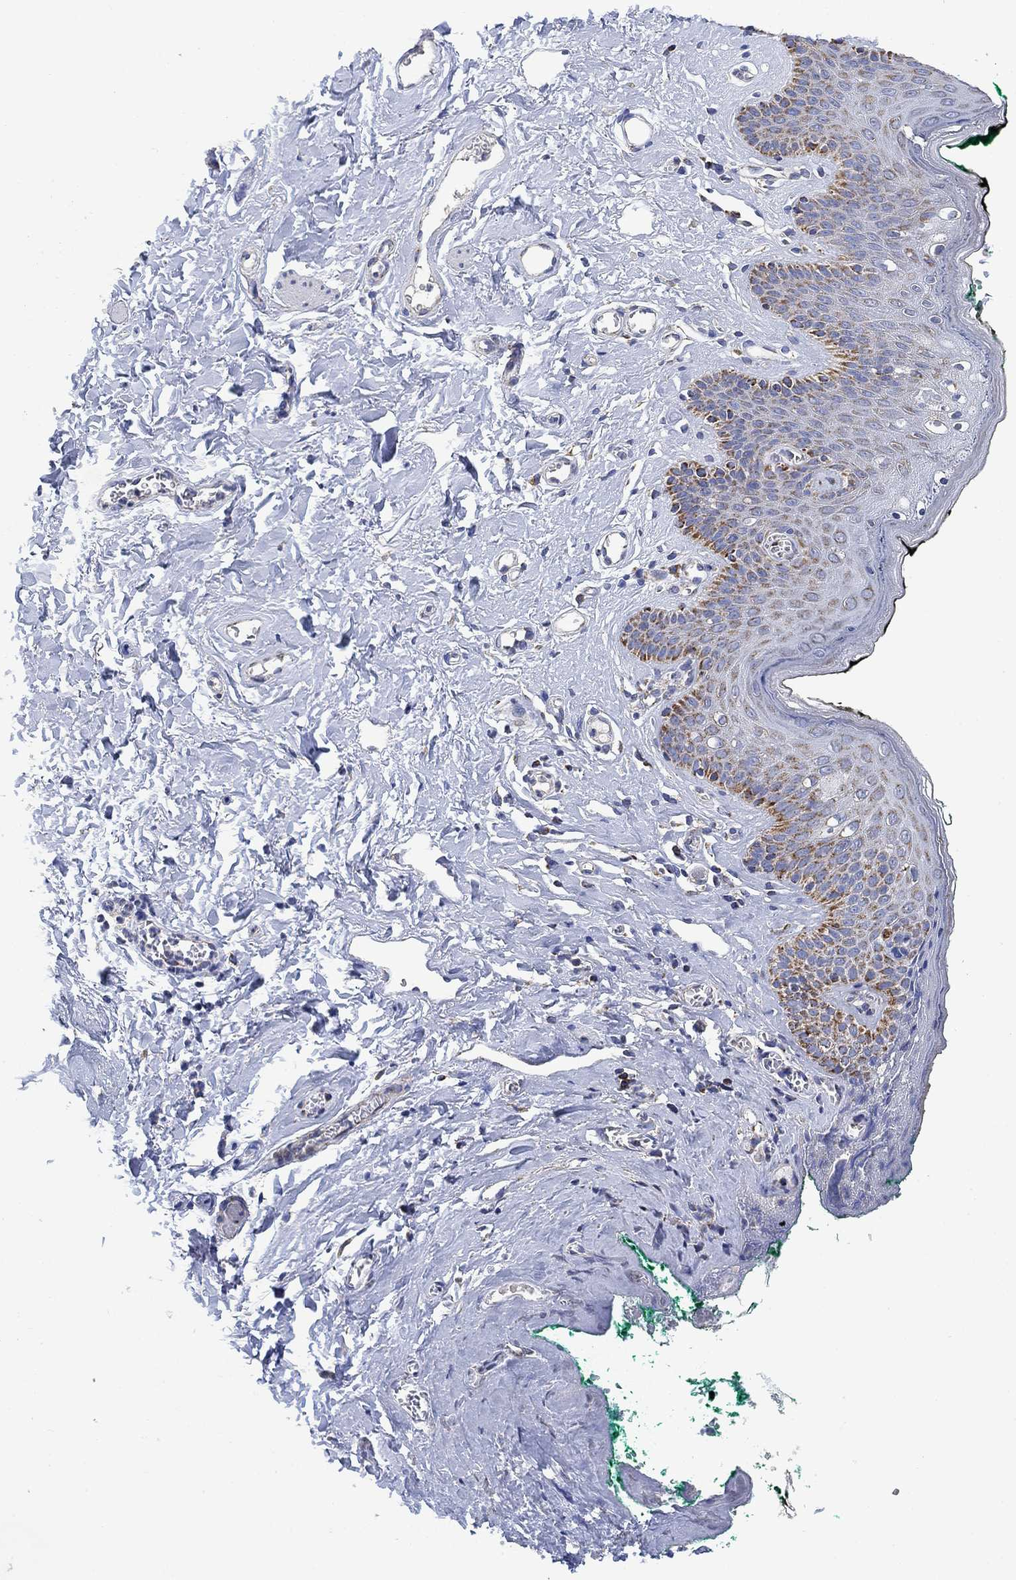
{"staining": {"intensity": "moderate", "quantity": "<25%", "location": "cytoplasmic/membranous"}, "tissue": "skin", "cell_type": "Epidermal cells", "image_type": "normal", "snomed": [{"axis": "morphology", "description": "Normal tissue, NOS"}, {"axis": "topography", "description": "Vulva"}], "caption": "Immunohistochemical staining of normal skin displays moderate cytoplasmic/membranous protein expression in about <25% of epidermal cells.", "gene": "NDUFS3", "patient": {"sex": "female", "age": 66}}